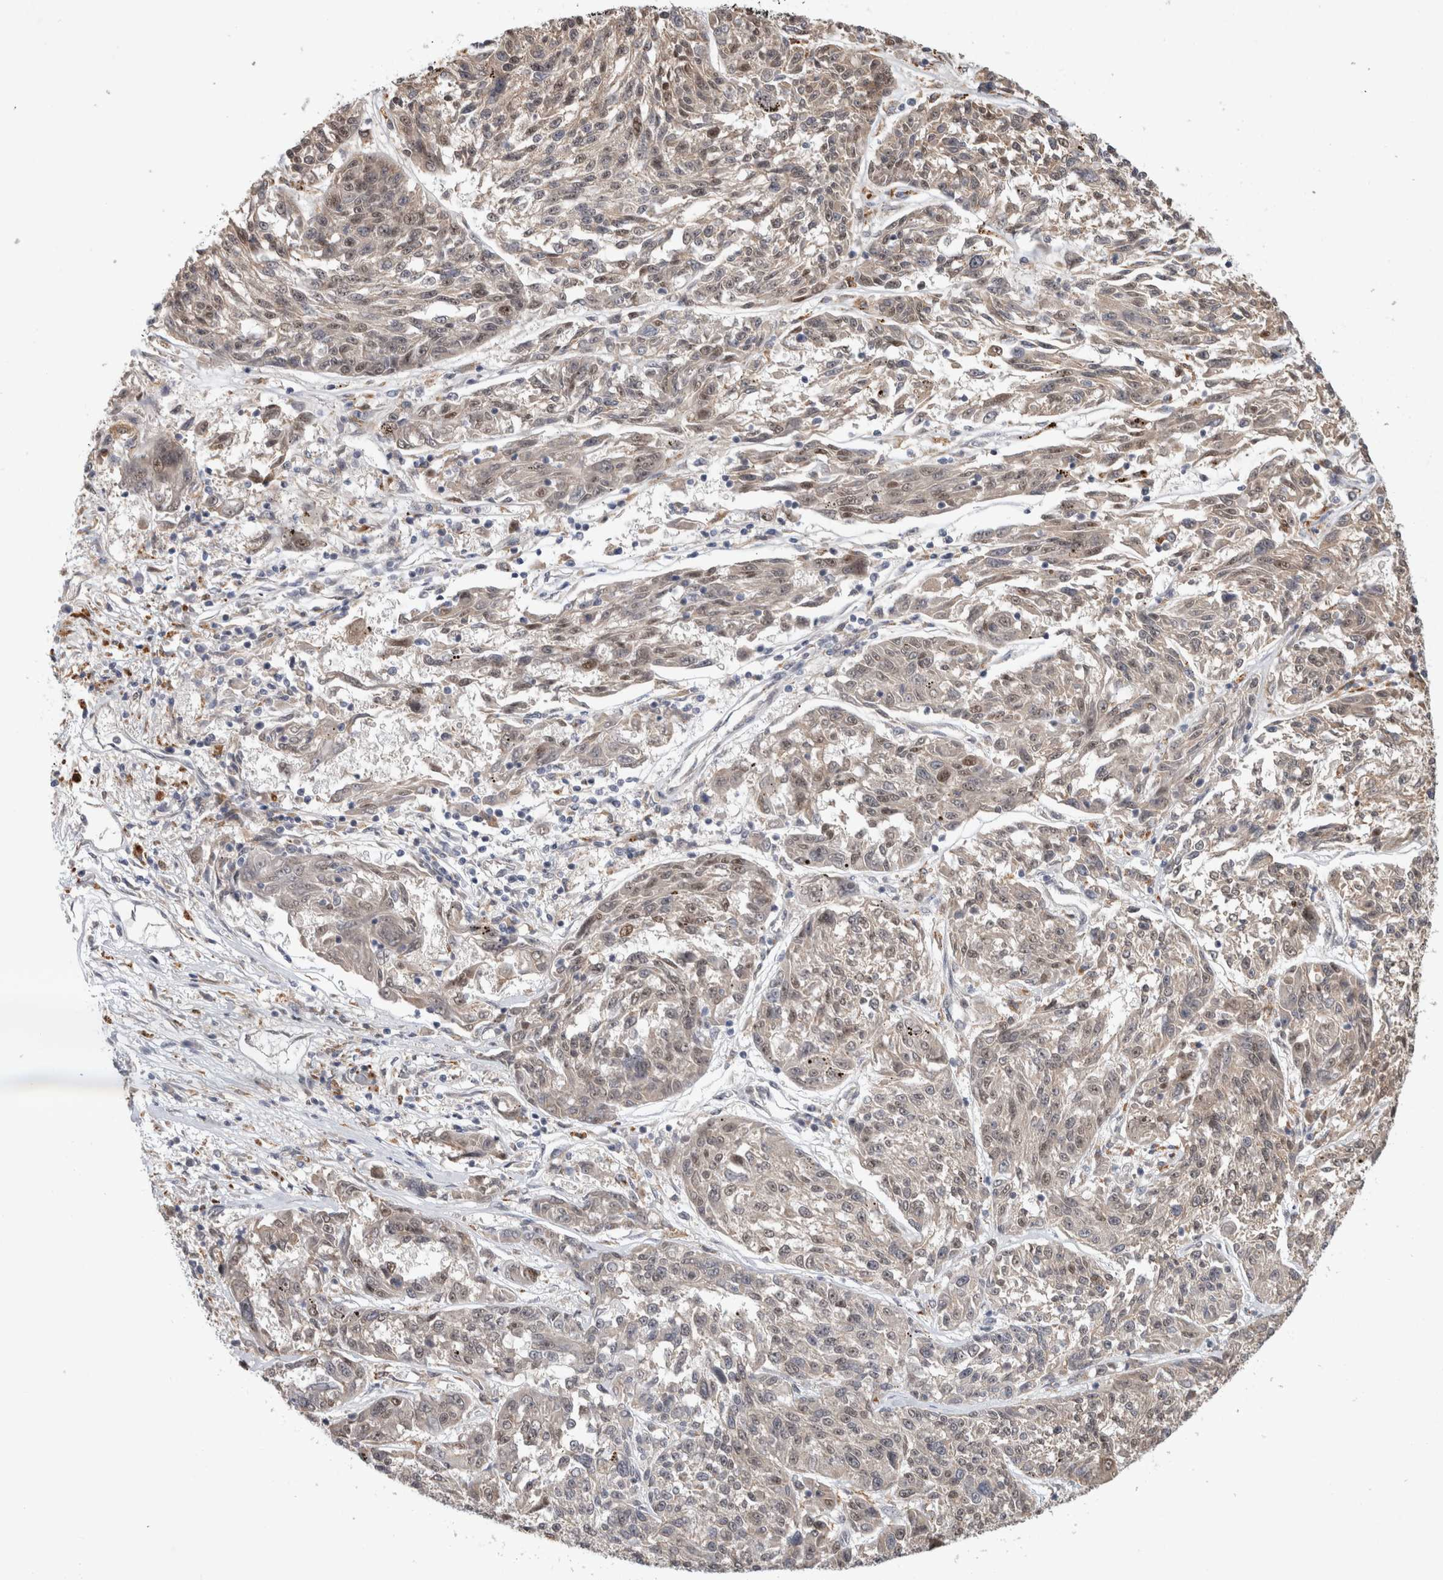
{"staining": {"intensity": "weak", "quantity": "25%-75%", "location": "nuclear"}, "tissue": "melanoma", "cell_type": "Tumor cells", "image_type": "cancer", "snomed": [{"axis": "morphology", "description": "Malignant melanoma, NOS"}, {"axis": "topography", "description": "Skin"}], "caption": "Immunohistochemical staining of human melanoma reveals low levels of weak nuclear staining in about 25%-75% of tumor cells.", "gene": "NAB2", "patient": {"sex": "male", "age": 53}}